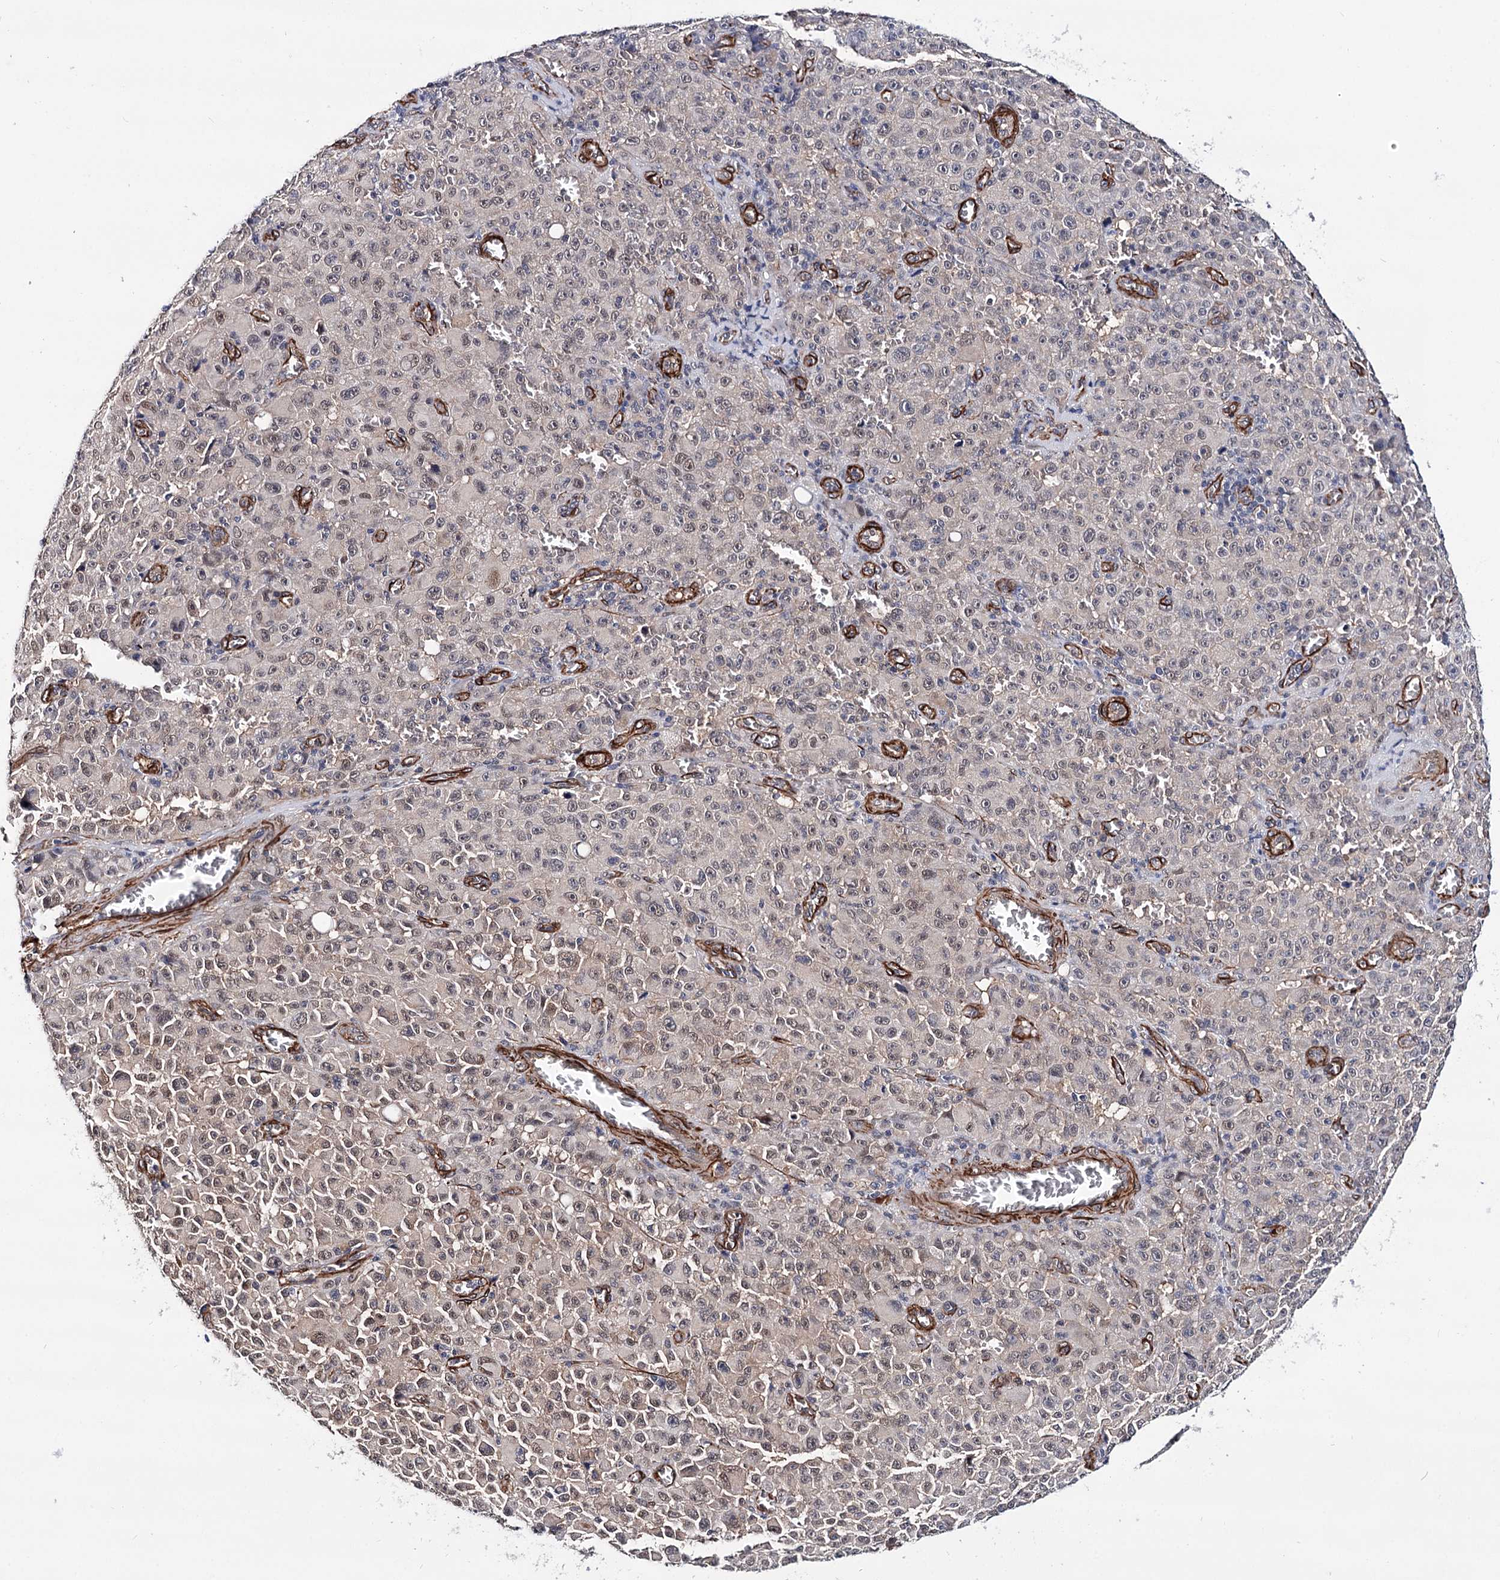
{"staining": {"intensity": "weak", "quantity": "25%-75%", "location": "nuclear"}, "tissue": "melanoma", "cell_type": "Tumor cells", "image_type": "cancer", "snomed": [{"axis": "morphology", "description": "Malignant melanoma, NOS"}, {"axis": "topography", "description": "Skin"}], "caption": "Weak nuclear expression is present in approximately 25%-75% of tumor cells in malignant melanoma.", "gene": "PPP2R5B", "patient": {"sex": "female", "age": 82}}